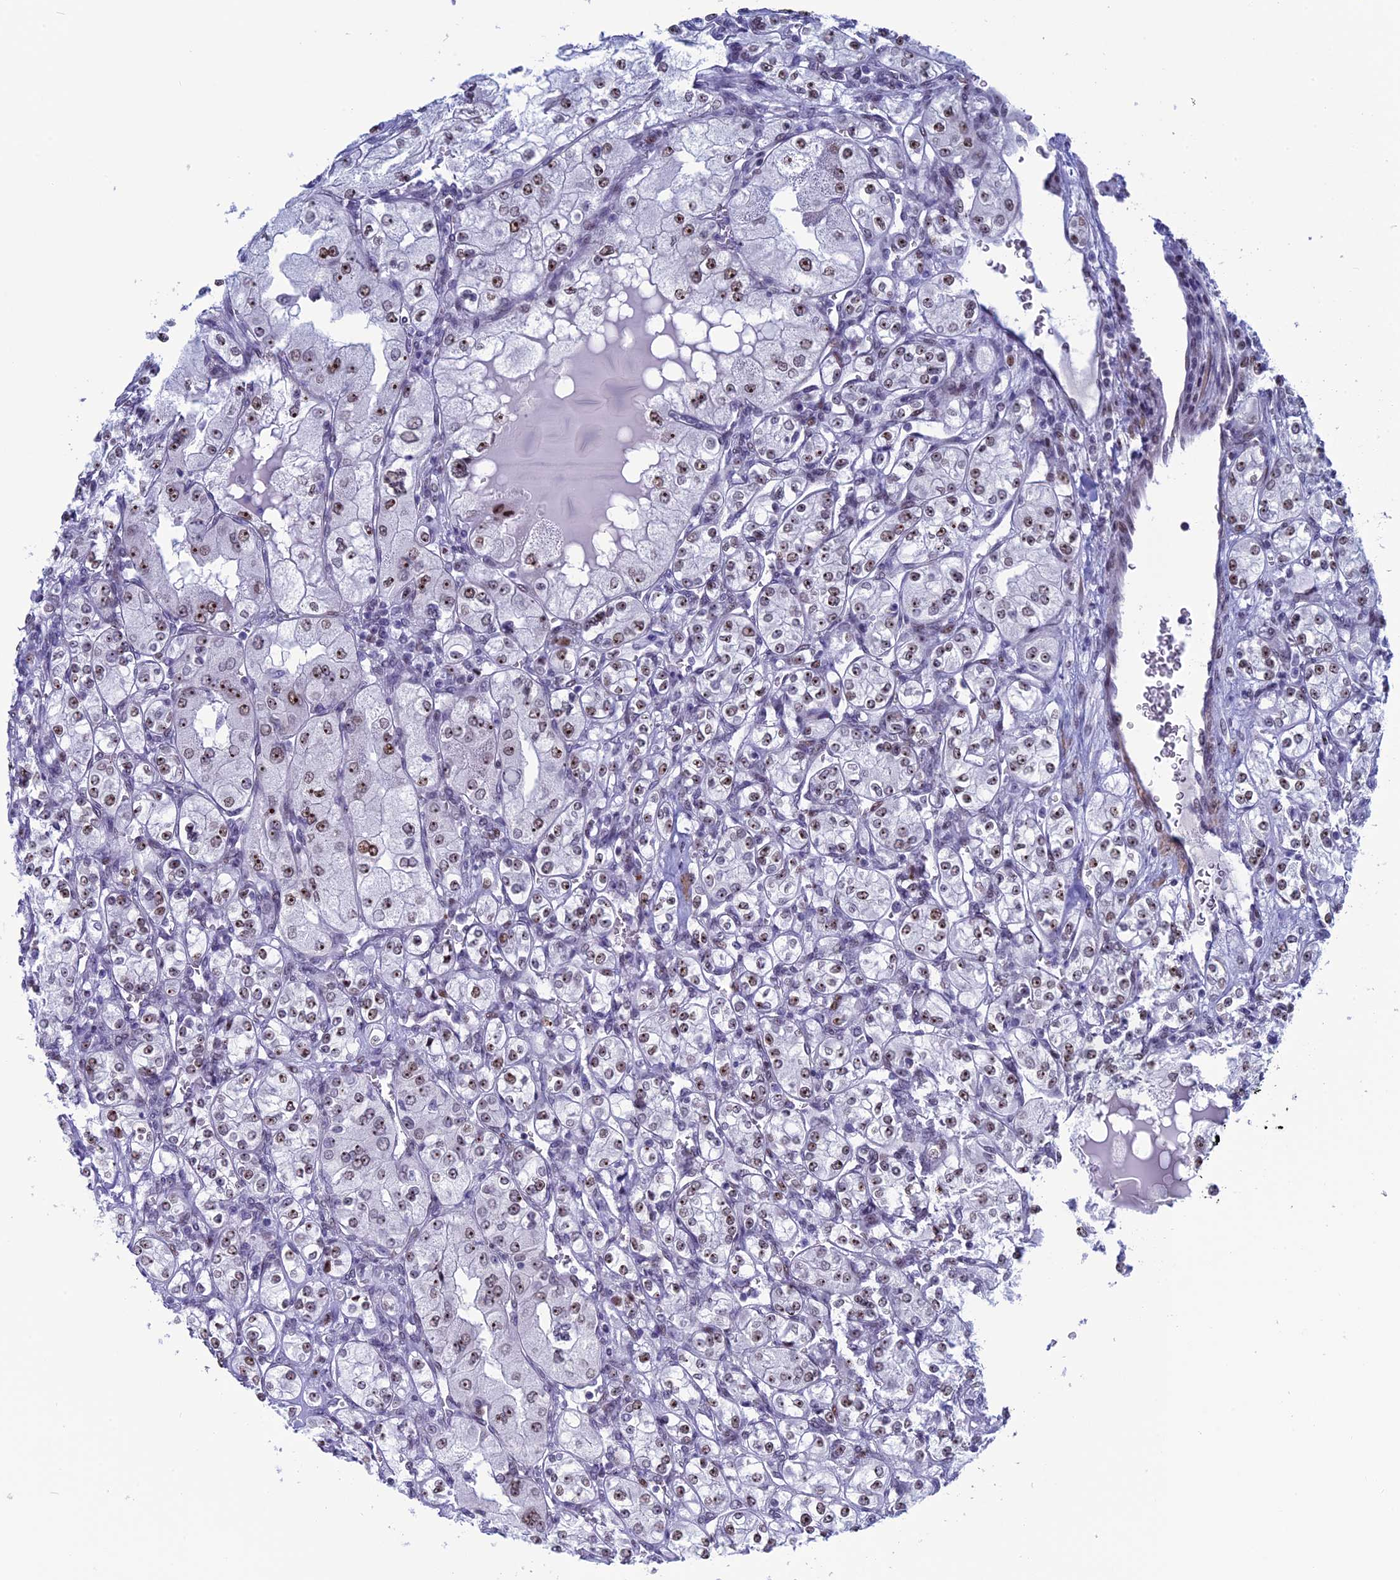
{"staining": {"intensity": "moderate", "quantity": "25%-75%", "location": "nuclear"}, "tissue": "renal cancer", "cell_type": "Tumor cells", "image_type": "cancer", "snomed": [{"axis": "morphology", "description": "Adenocarcinoma, NOS"}, {"axis": "topography", "description": "Kidney"}], "caption": "Protein staining of renal cancer tissue shows moderate nuclear expression in about 25%-75% of tumor cells.", "gene": "CCDC86", "patient": {"sex": "male", "age": 77}}